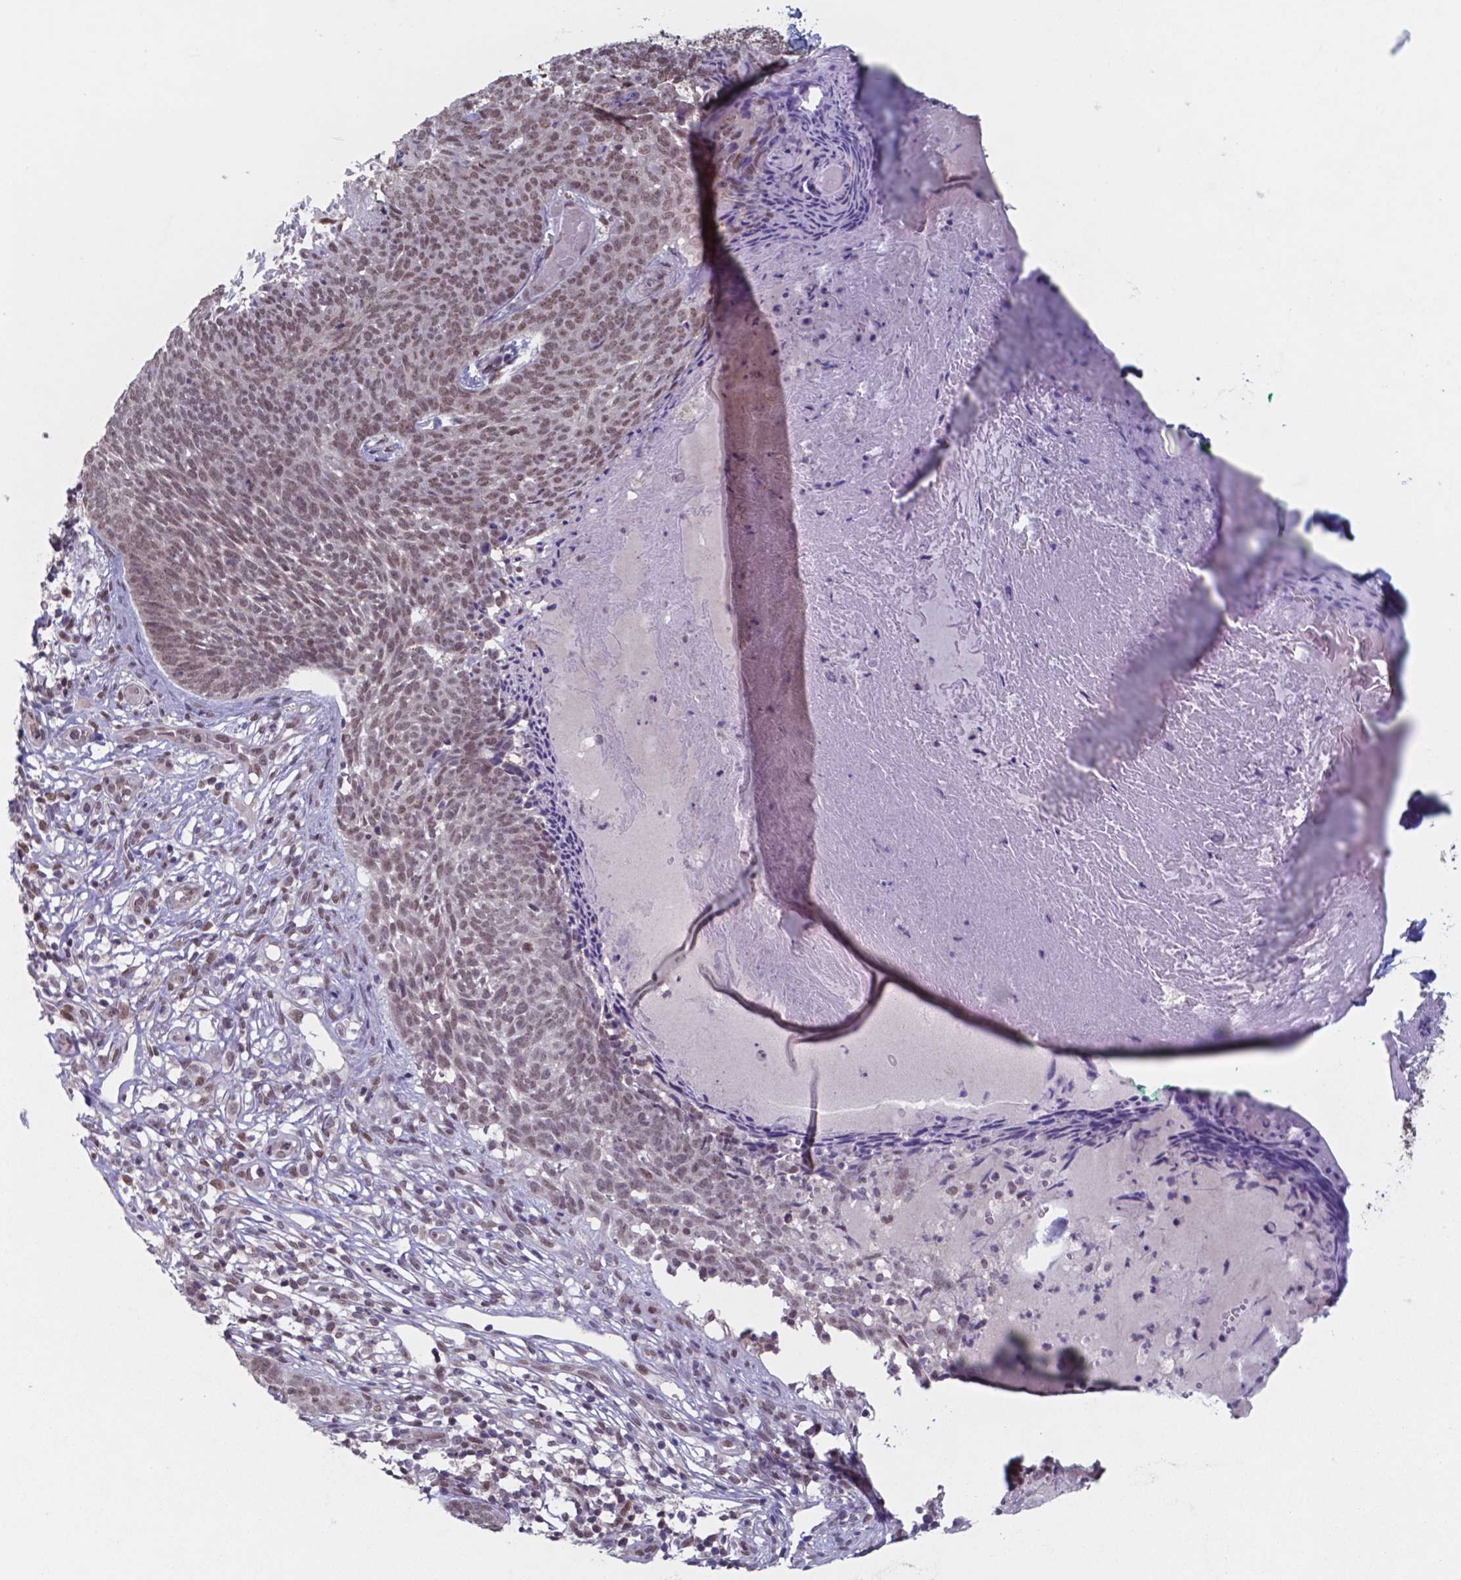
{"staining": {"intensity": "moderate", "quantity": ">75%", "location": "nuclear"}, "tissue": "skin cancer", "cell_type": "Tumor cells", "image_type": "cancer", "snomed": [{"axis": "morphology", "description": "Basal cell carcinoma"}, {"axis": "topography", "description": "Skin"}], "caption": "Immunohistochemistry staining of skin basal cell carcinoma, which exhibits medium levels of moderate nuclear positivity in approximately >75% of tumor cells indicating moderate nuclear protein staining. The staining was performed using DAB (brown) for protein detection and nuclei were counterstained in hematoxylin (blue).", "gene": "UBA1", "patient": {"sex": "male", "age": 85}}